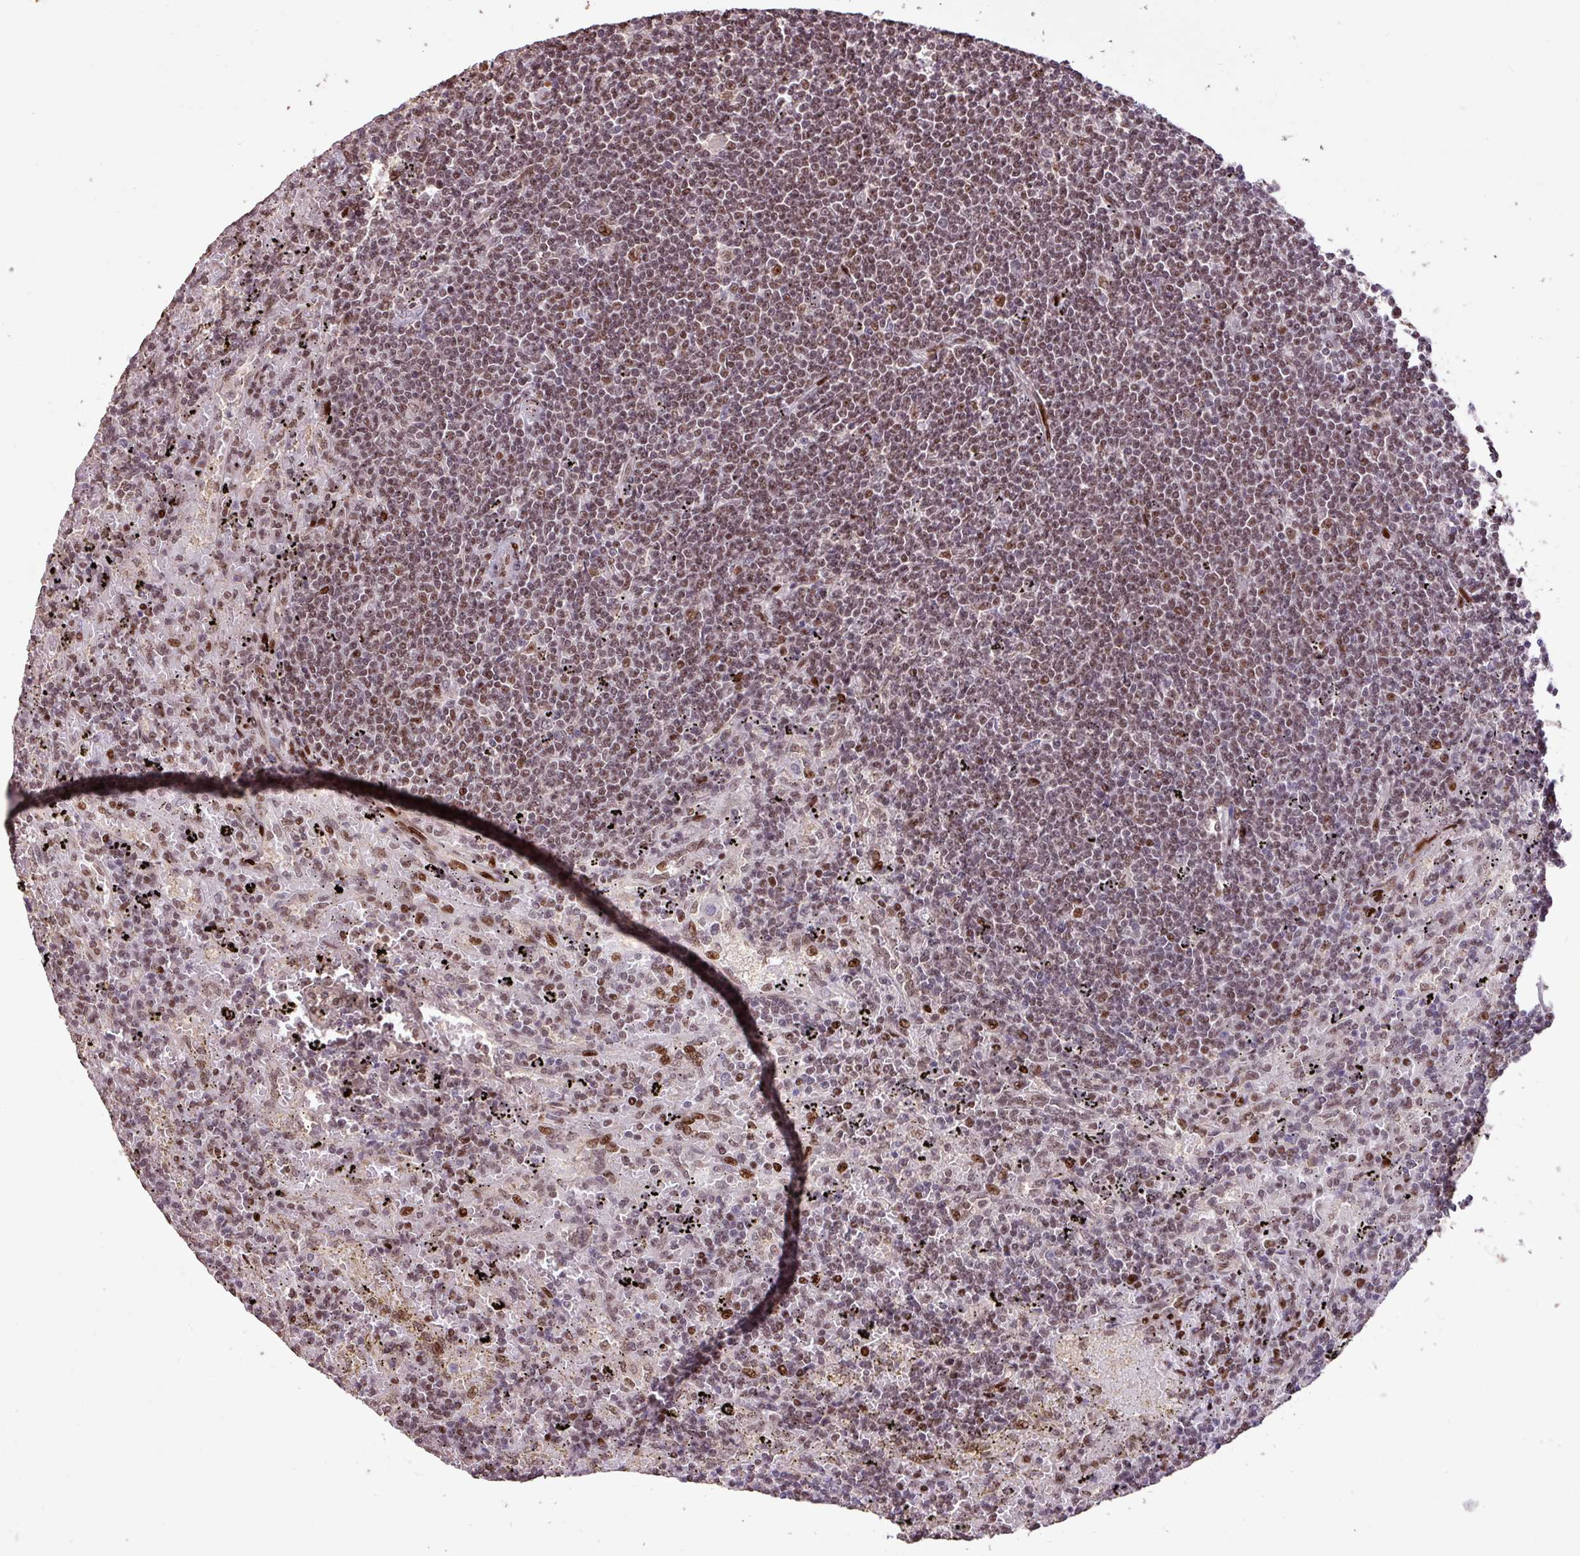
{"staining": {"intensity": "moderate", "quantity": ">75%", "location": "nuclear"}, "tissue": "lymphoma", "cell_type": "Tumor cells", "image_type": "cancer", "snomed": [{"axis": "morphology", "description": "Malignant lymphoma, non-Hodgkin's type, Low grade"}, {"axis": "topography", "description": "Spleen"}], "caption": "Brown immunohistochemical staining in malignant lymphoma, non-Hodgkin's type (low-grade) exhibits moderate nuclear expression in approximately >75% of tumor cells.", "gene": "ZNF709", "patient": {"sex": "male", "age": 76}}